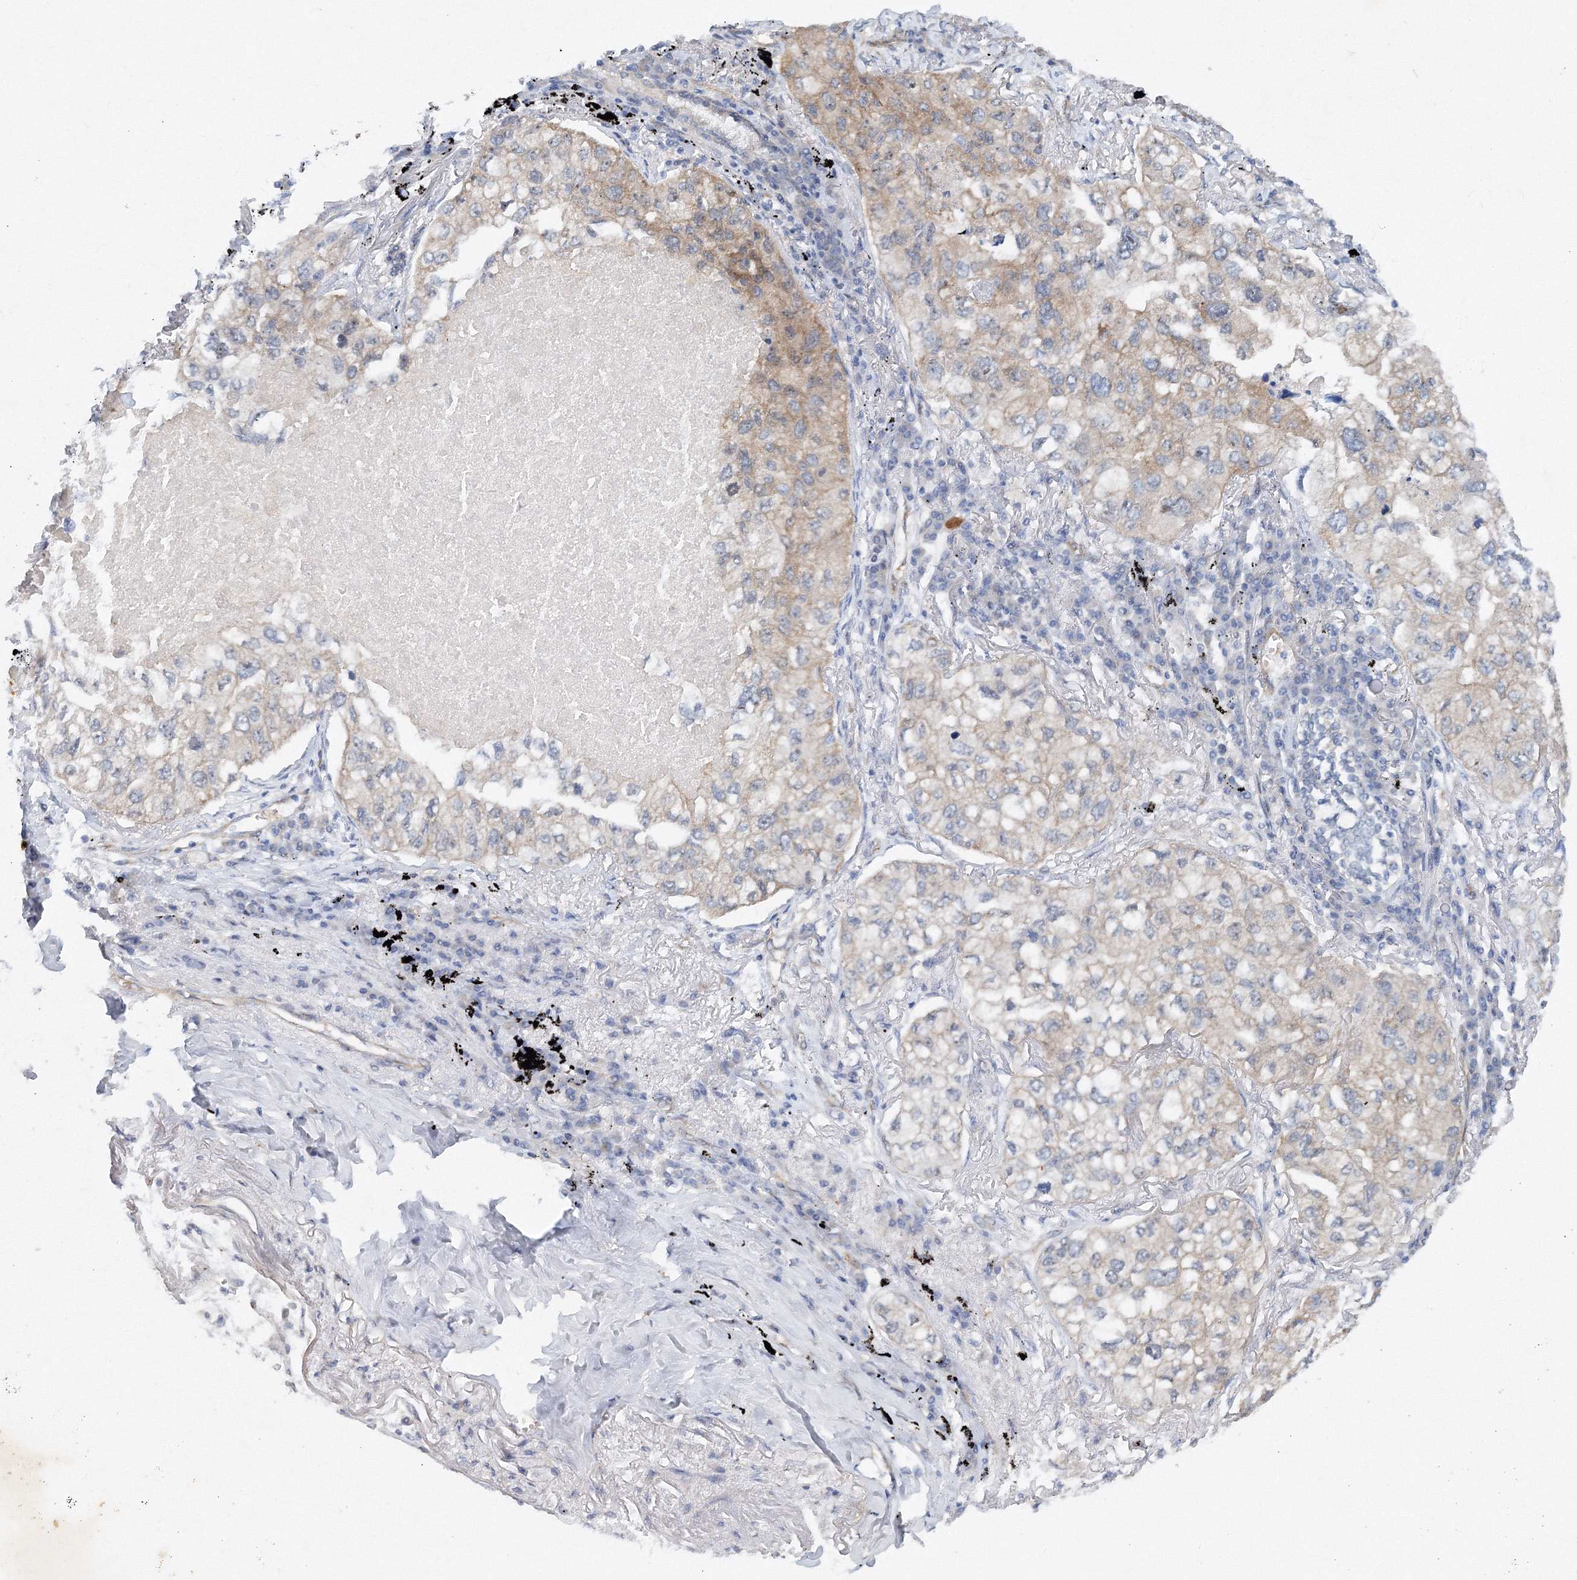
{"staining": {"intensity": "weak", "quantity": "25%-75%", "location": "cytoplasmic/membranous"}, "tissue": "lung cancer", "cell_type": "Tumor cells", "image_type": "cancer", "snomed": [{"axis": "morphology", "description": "Adenocarcinoma, NOS"}, {"axis": "topography", "description": "Lung"}], "caption": "This histopathology image displays lung cancer (adenocarcinoma) stained with immunohistochemistry to label a protein in brown. The cytoplasmic/membranous of tumor cells show weak positivity for the protein. Nuclei are counter-stained blue.", "gene": "TANC1", "patient": {"sex": "male", "age": 65}}